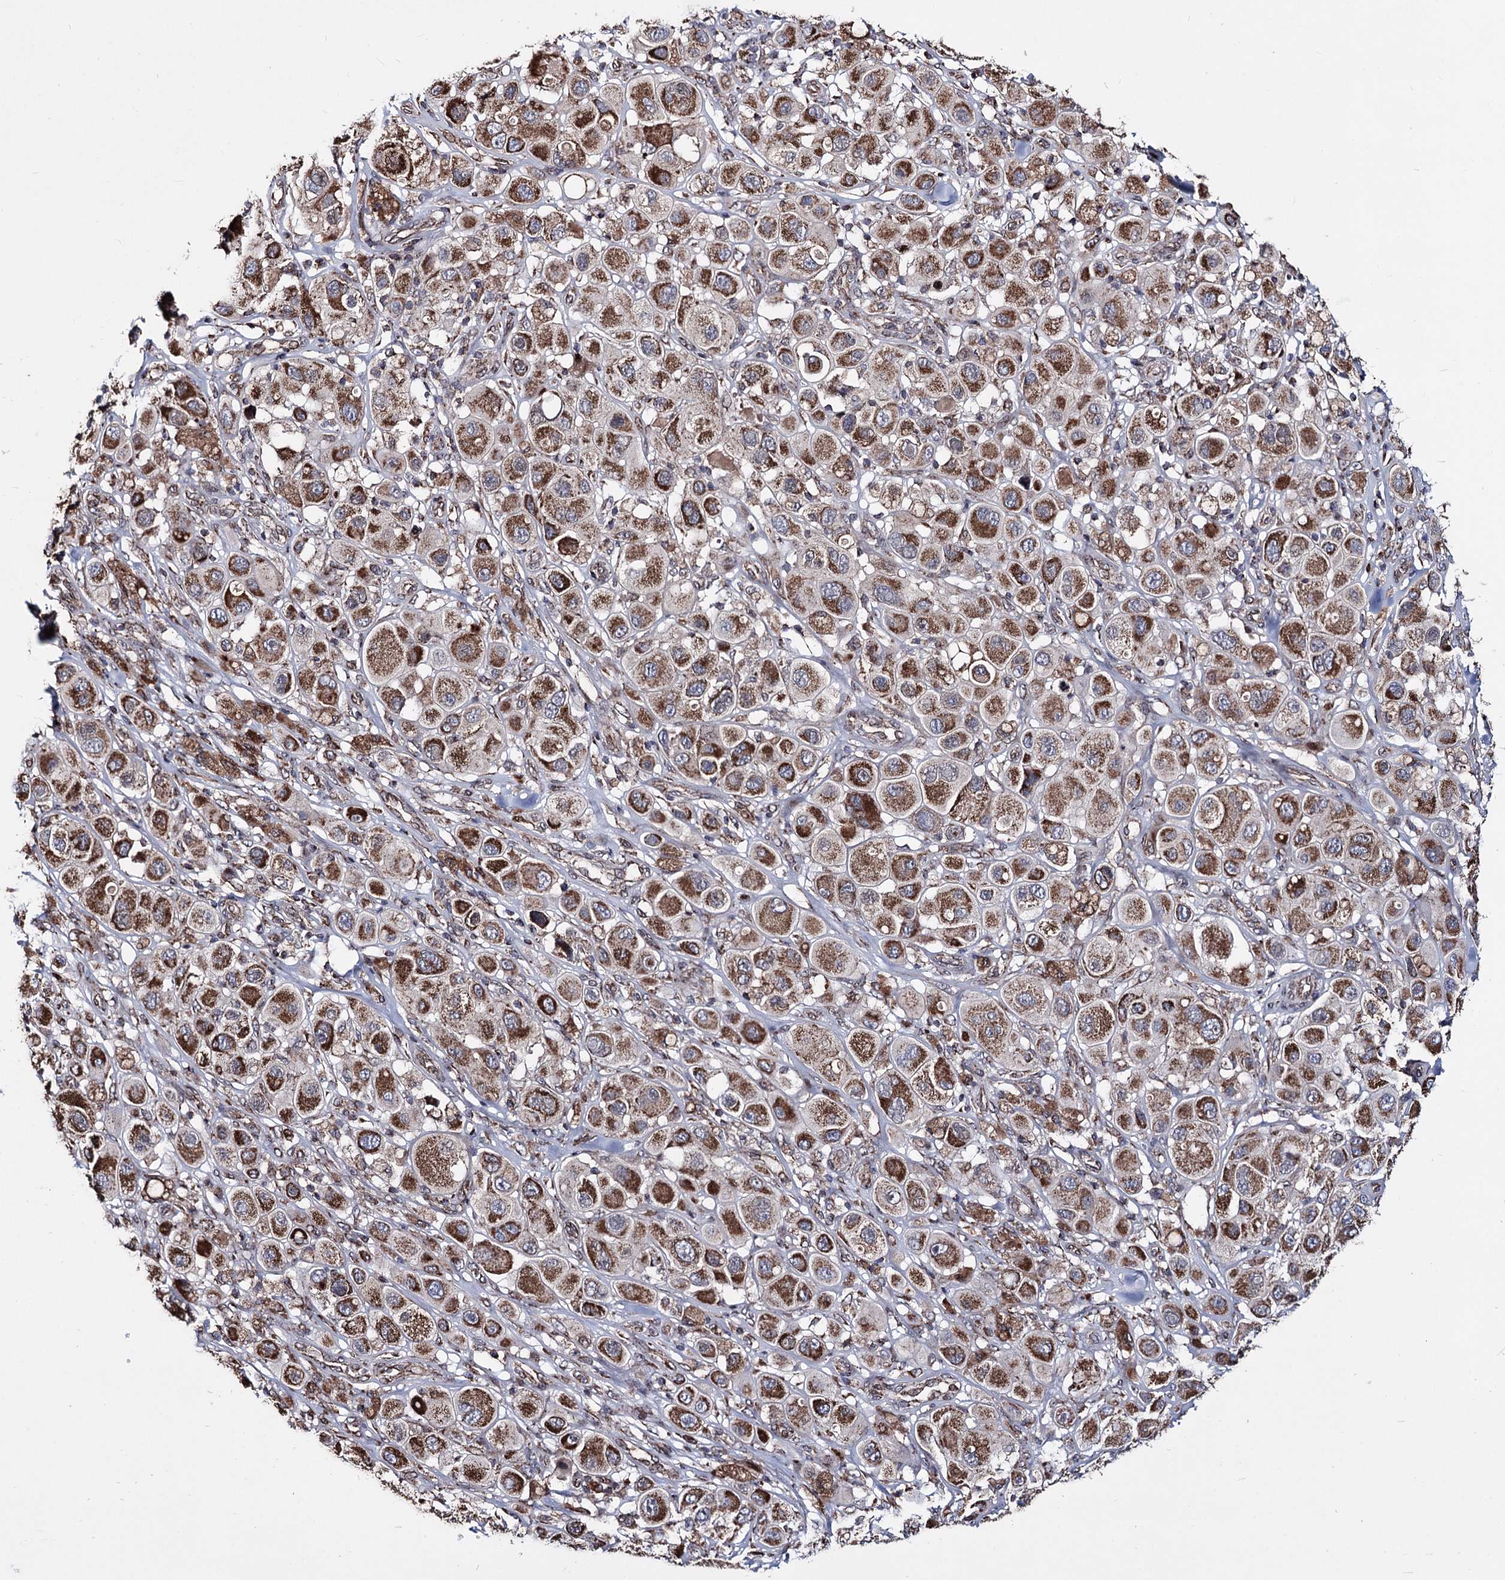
{"staining": {"intensity": "strong", "quantity": ">75%", "location": "cytoplasmic/membranous"}, "tissue": "melanoma", "cell_type": "Tumor cells", "image_type": "cancer", "snomed": [{"axis": "morphology", "description": "Malignant melanoma, Metastatic site"}, {"axis": "topography", "description": "Skin"}], "caption": "A photomicrograph showing strong cytoplasmic/membranous staining in about >75% of tumor cells in malignant melanoma (metastatic site), as visualized by brown immunohistochemical staining.", "gene": "CREB3L4", "patient": {"sex": "male", "age": 41}}